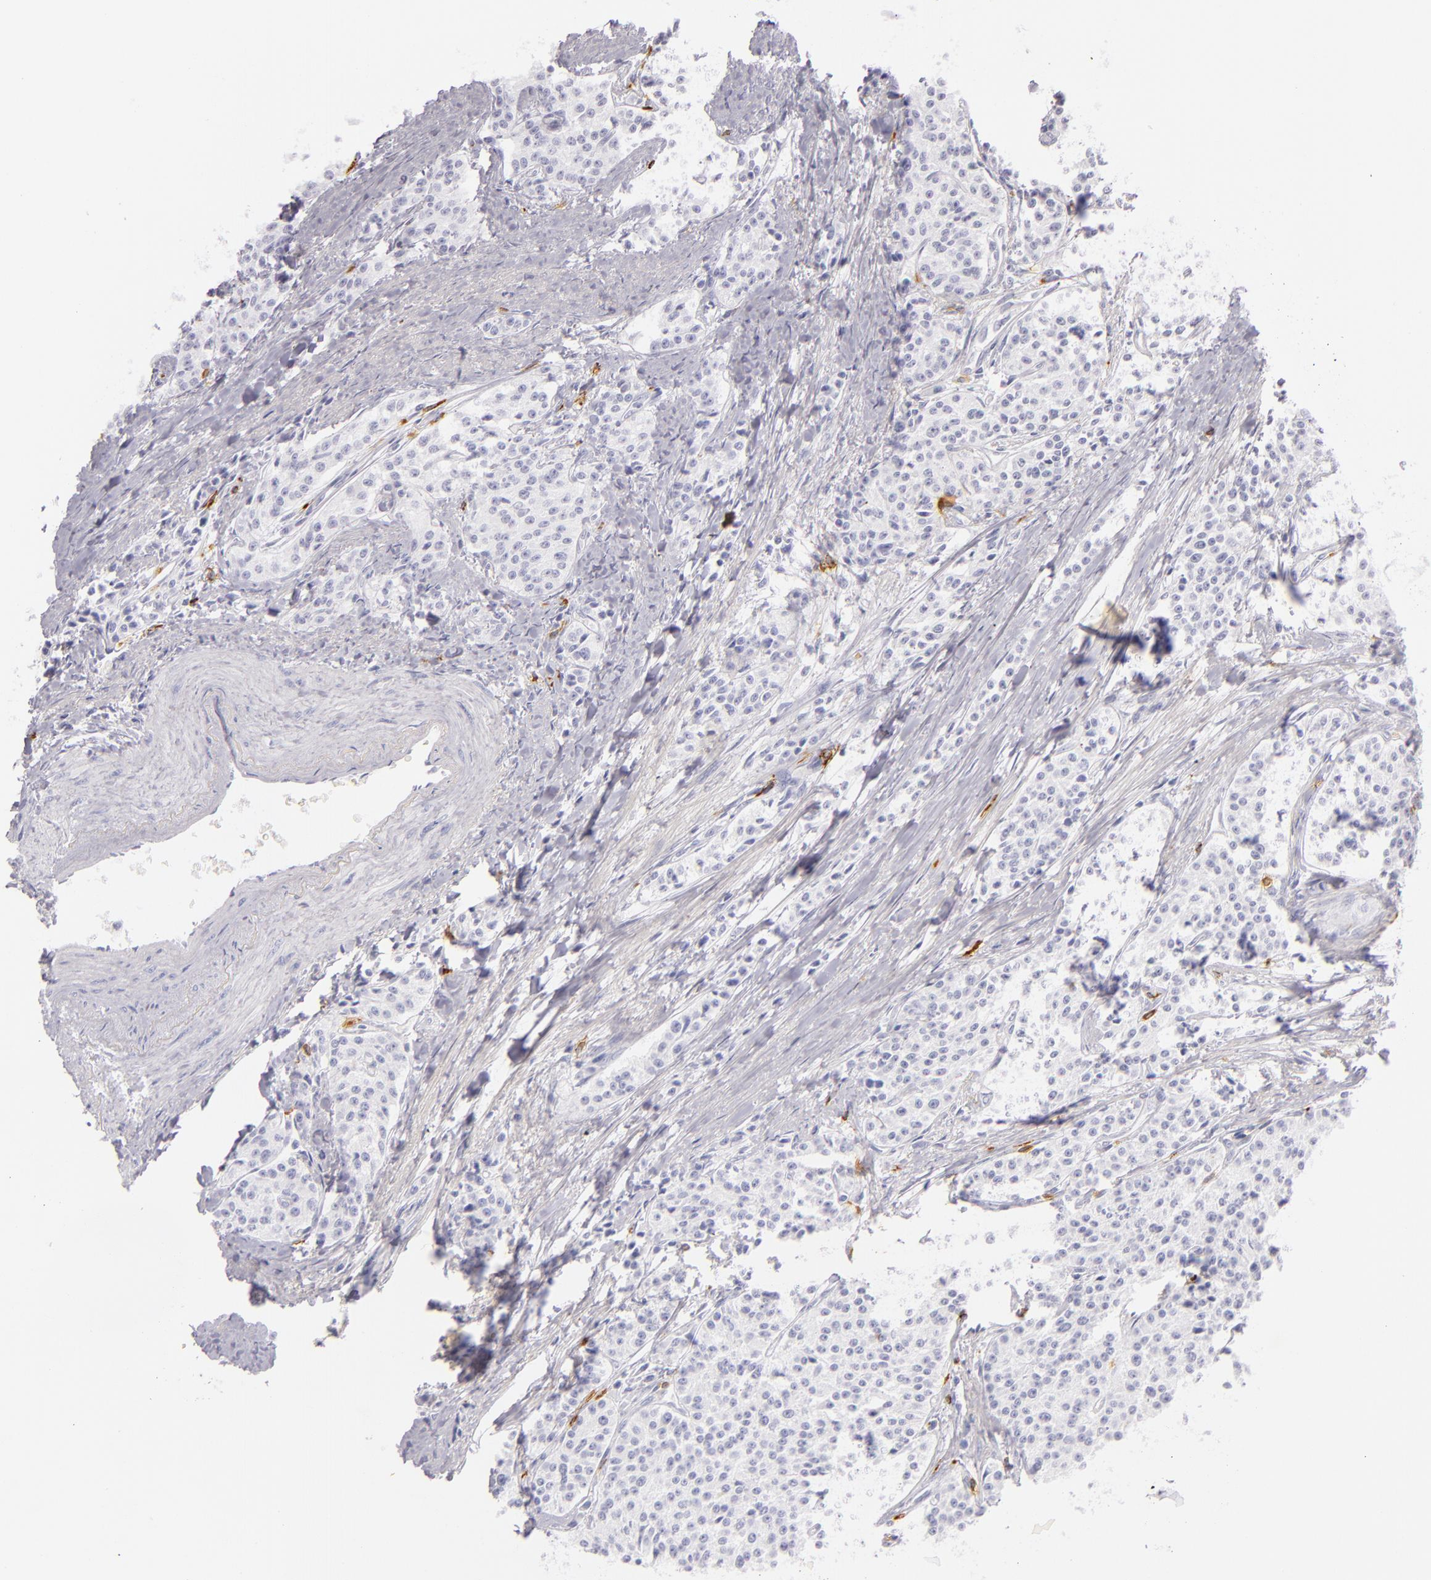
{"staining": {"intensity": "negative", "quantity": "none", "location": "none"}, "tissue": "carcinoid", "cell_type": "Tumor cells", "image_type": "cancer", "snomed": [{"axis": "morphology", "description": "Carcinoid, malignant, NOS"}, {"axis": "topography", "description": "Stomach"}], "caption": "Tumor cells are negative for brown protein staining in carcinoid.", "gene": "TPSD1", "patient": {"sex": "female", "age": 76}}